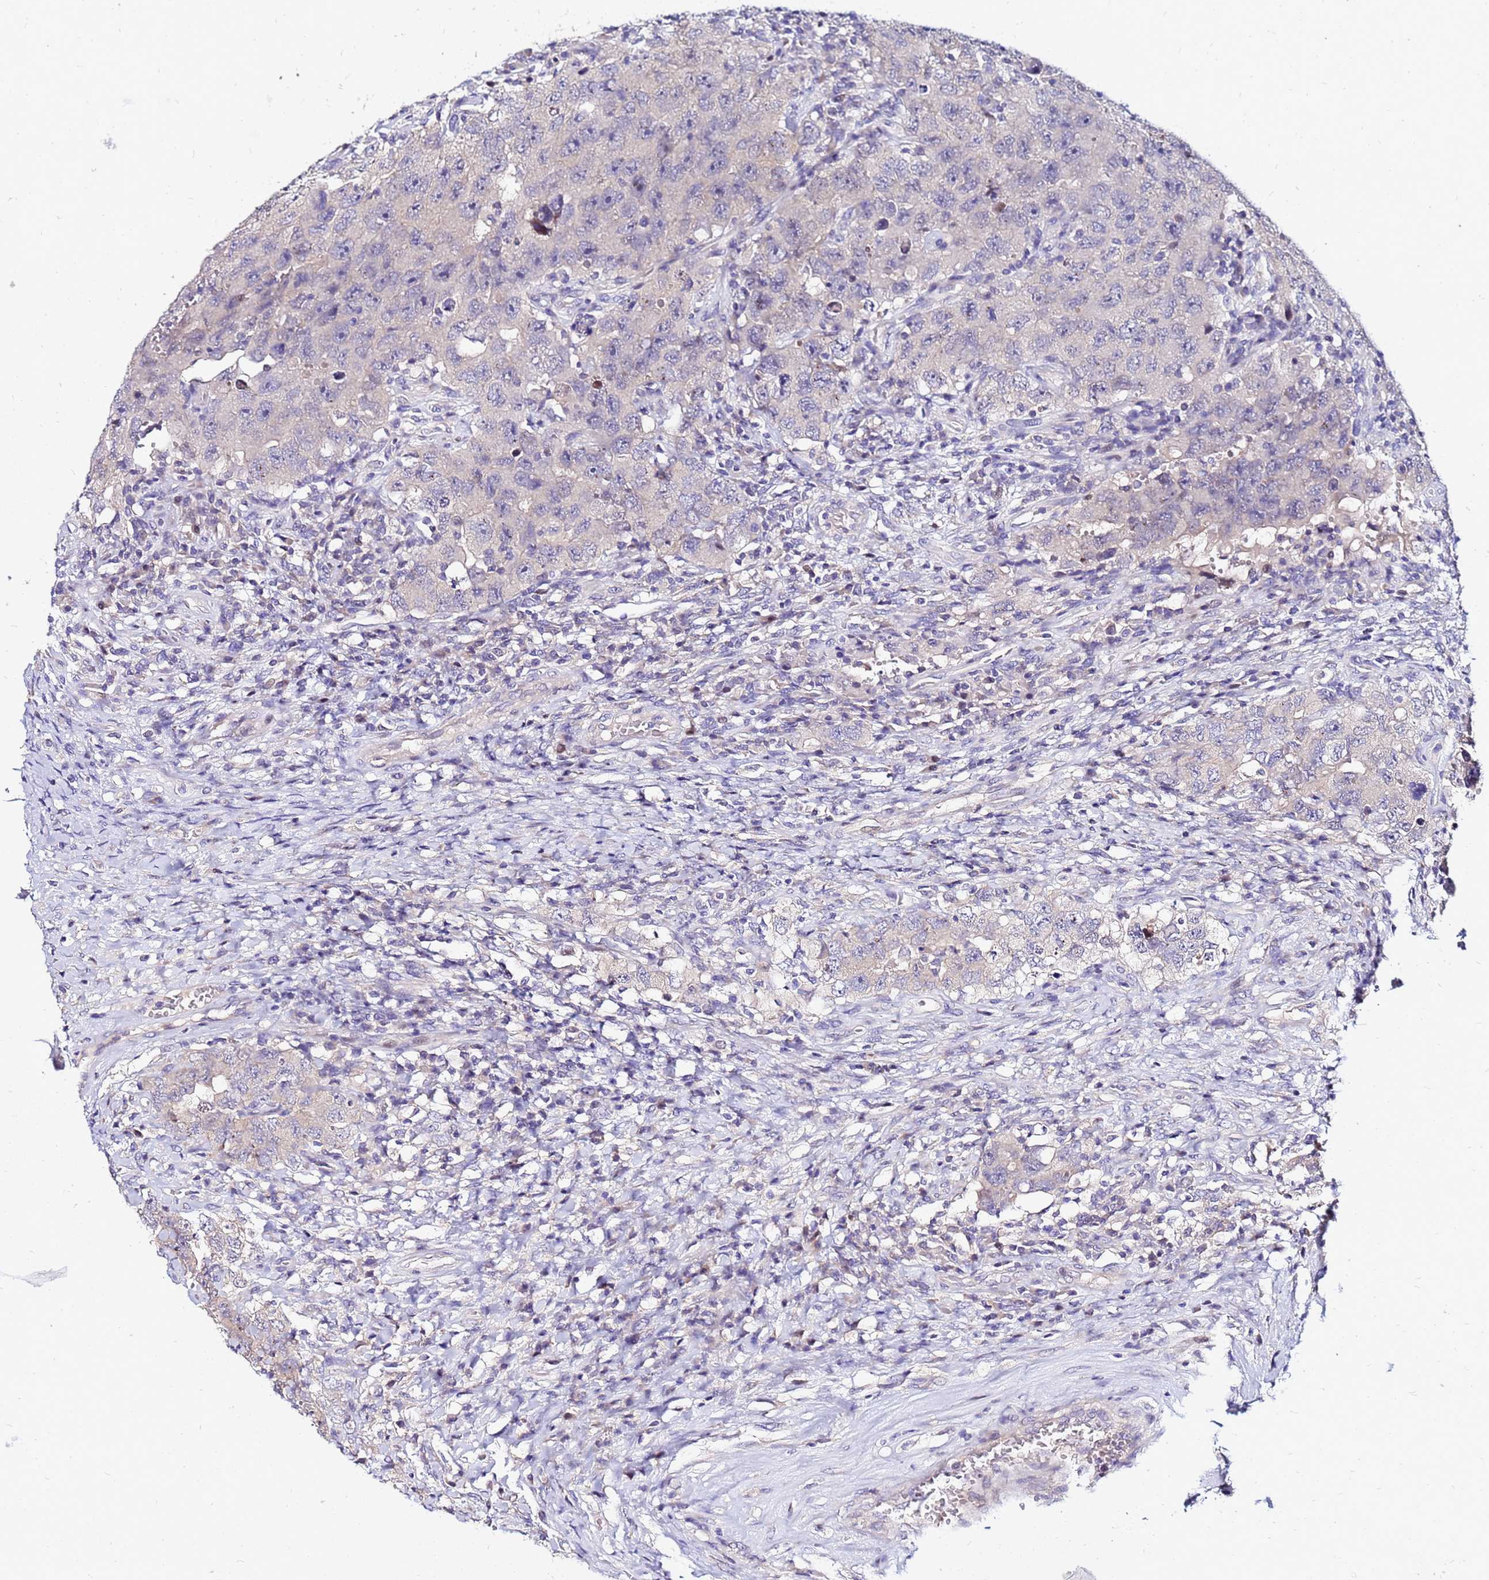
{"staining": {"intensity": "negative", "quantity": "none", "location": "none"}, "tissue": "testis cancer", "cell_type": "Tumor cells", "image_type": "cancer", "snomed": [{"axis": "morphology", "description": "Carcinoma, Embryonal, NOS"}, {"axis": "topography", "description": "Testis"}], "caption": "This is a photomicrograph of IHC staining of testis cancer, which shows no positivity in tumor cells.", "gene": "ARHGEF5", "patient": {"sex": "male", "age": 26}}